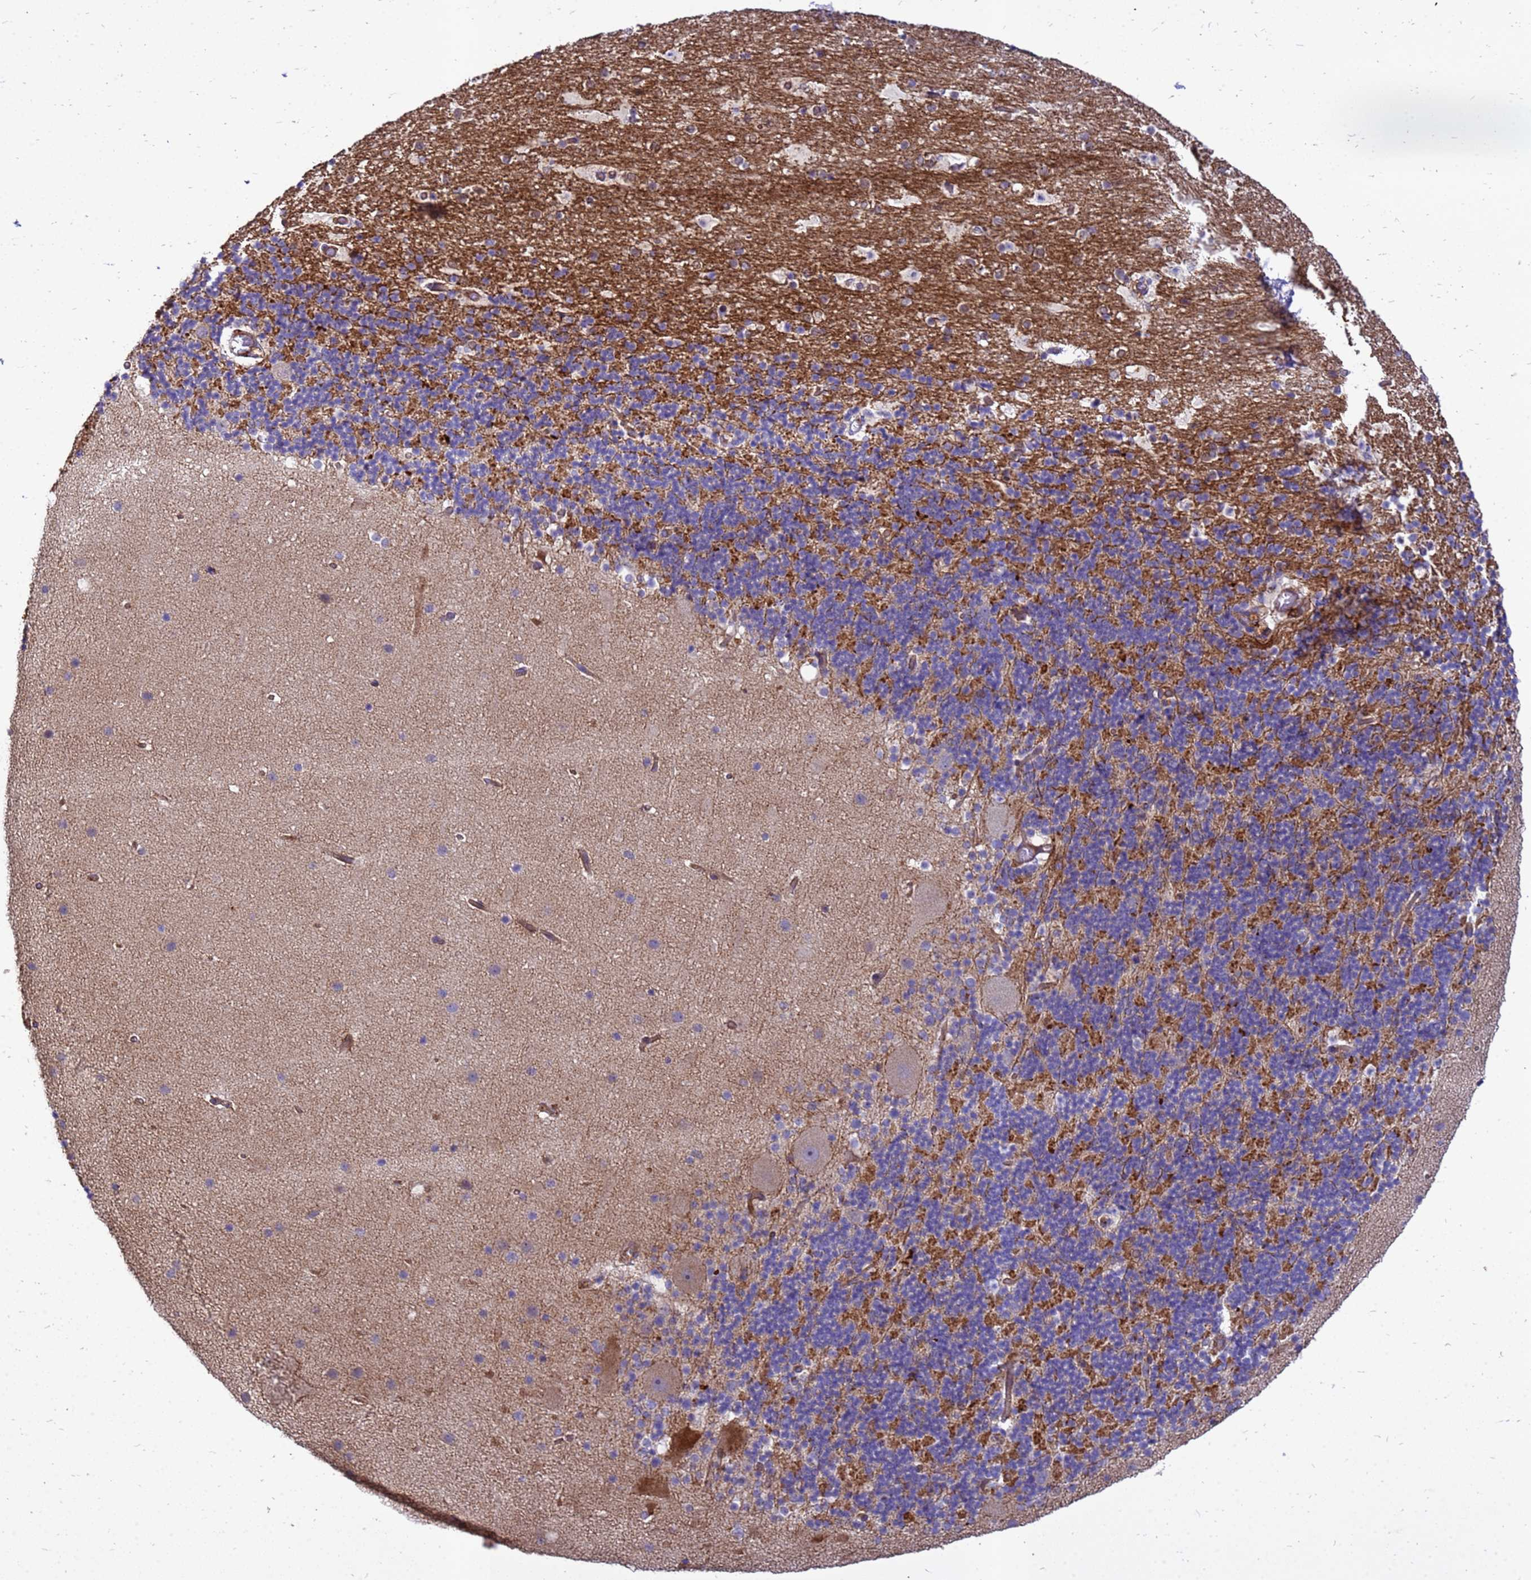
{"staining": {"intensity": "moderate", "quantity": "25%-75%", "location": "cytoplasmic/membranous"}, "tissue": "cerebellum", "cell_type": "Cells in granular layer", "image_type": "normal", "snomed": [{"axis": "morphology", "description": "Normal tissue, NOS"}, {"axis": "topography", "description": "Cerebellum"}], "caption": "Protein staining shows moderate cytoplasmic/membranous positivity in about 25%-75% of cells in granular layer in normal cerebellum.", "gene": "RNF215", "patient": {"sex": "male", "age": 57}}